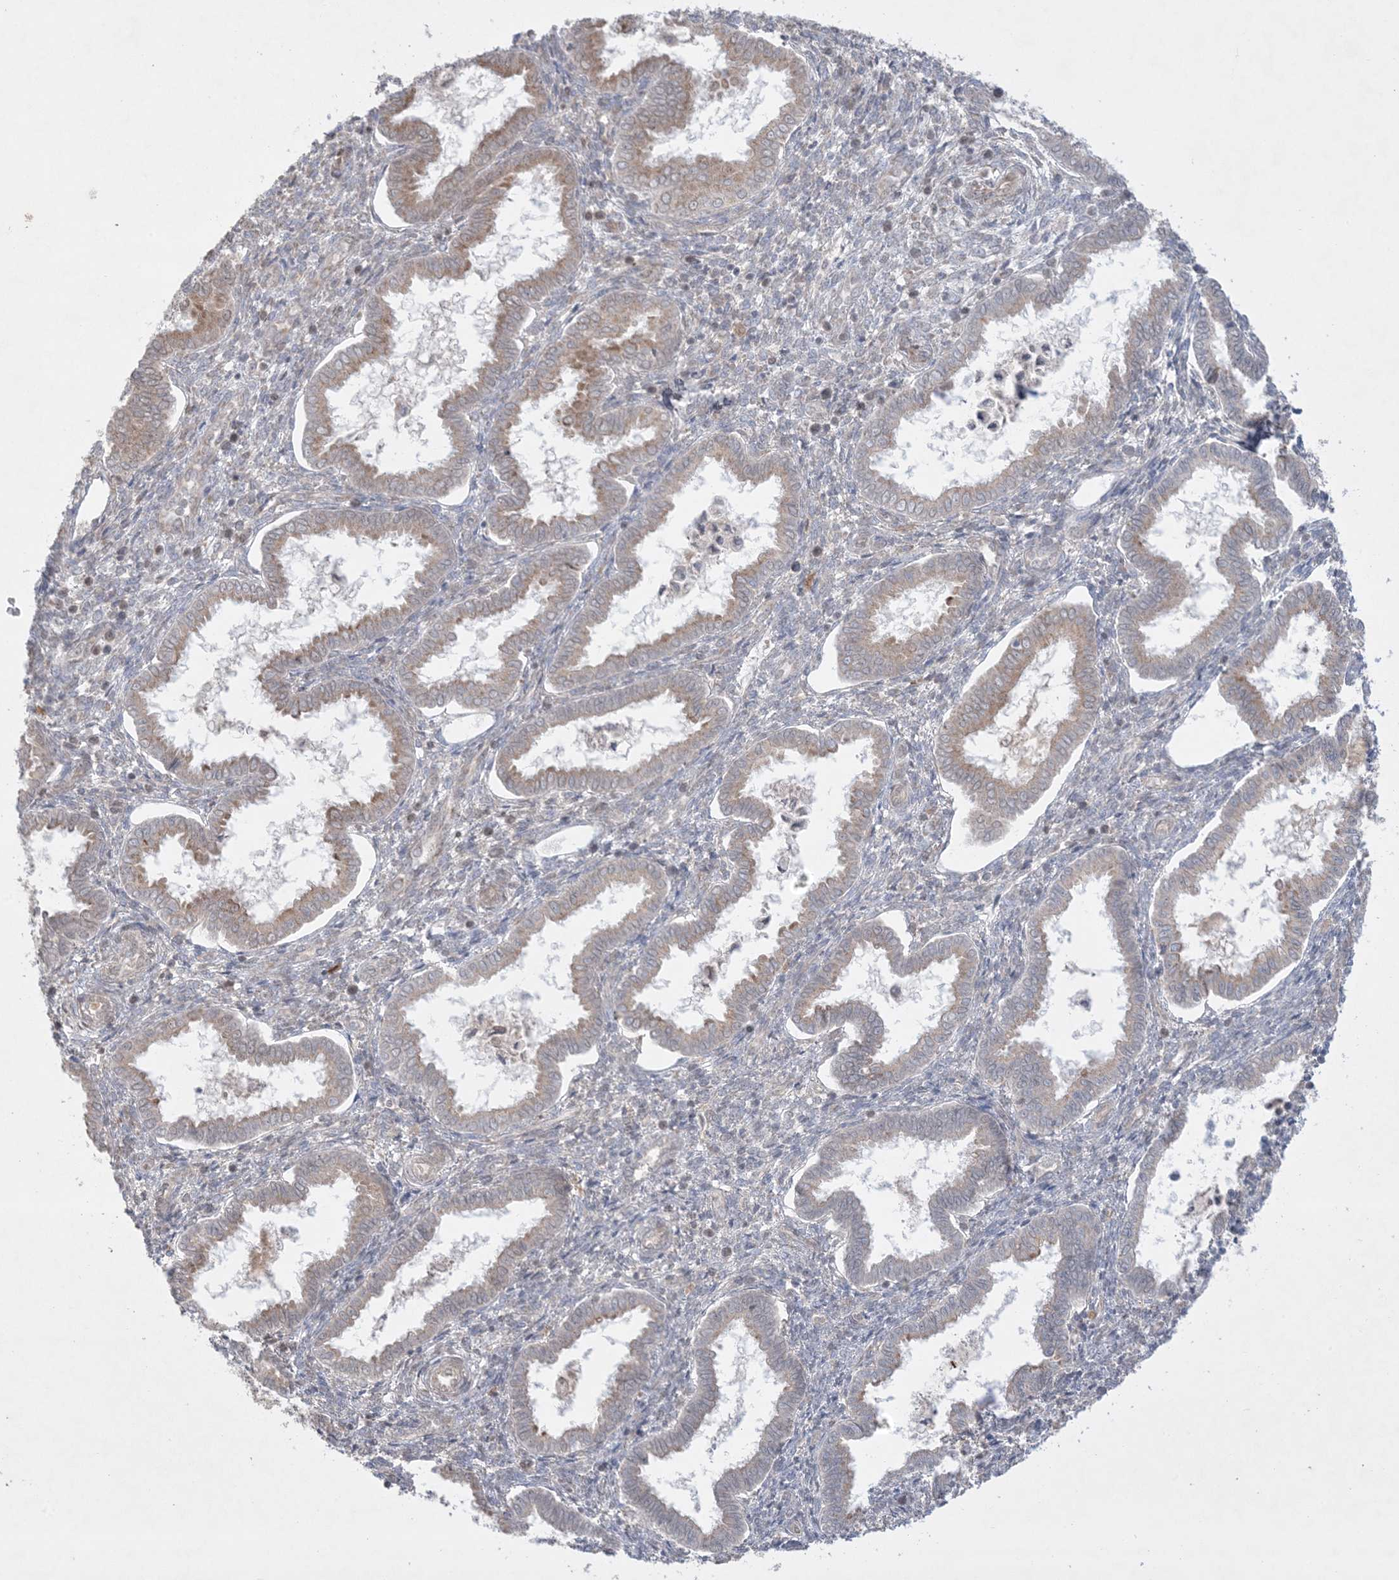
{"staining": {"intensity": "negative", "quantity": "none", "location": "none"}, "tissue": "endometrium", "cell_type": "Cells in endometrial stroma", "image_type": "normal", "snomed": [{"axis": "morphology", "description": "Normal tissue, NOS"}, {"axis": "topography", "description": "Endometrium"}], "caption": "DAB immunohistochemical staining of benign human endometrium demonstrates no significant staining in cells in endometrial stroma.", "gene": "MMGT1", "patient": {"sex": "female", "age": 24}}